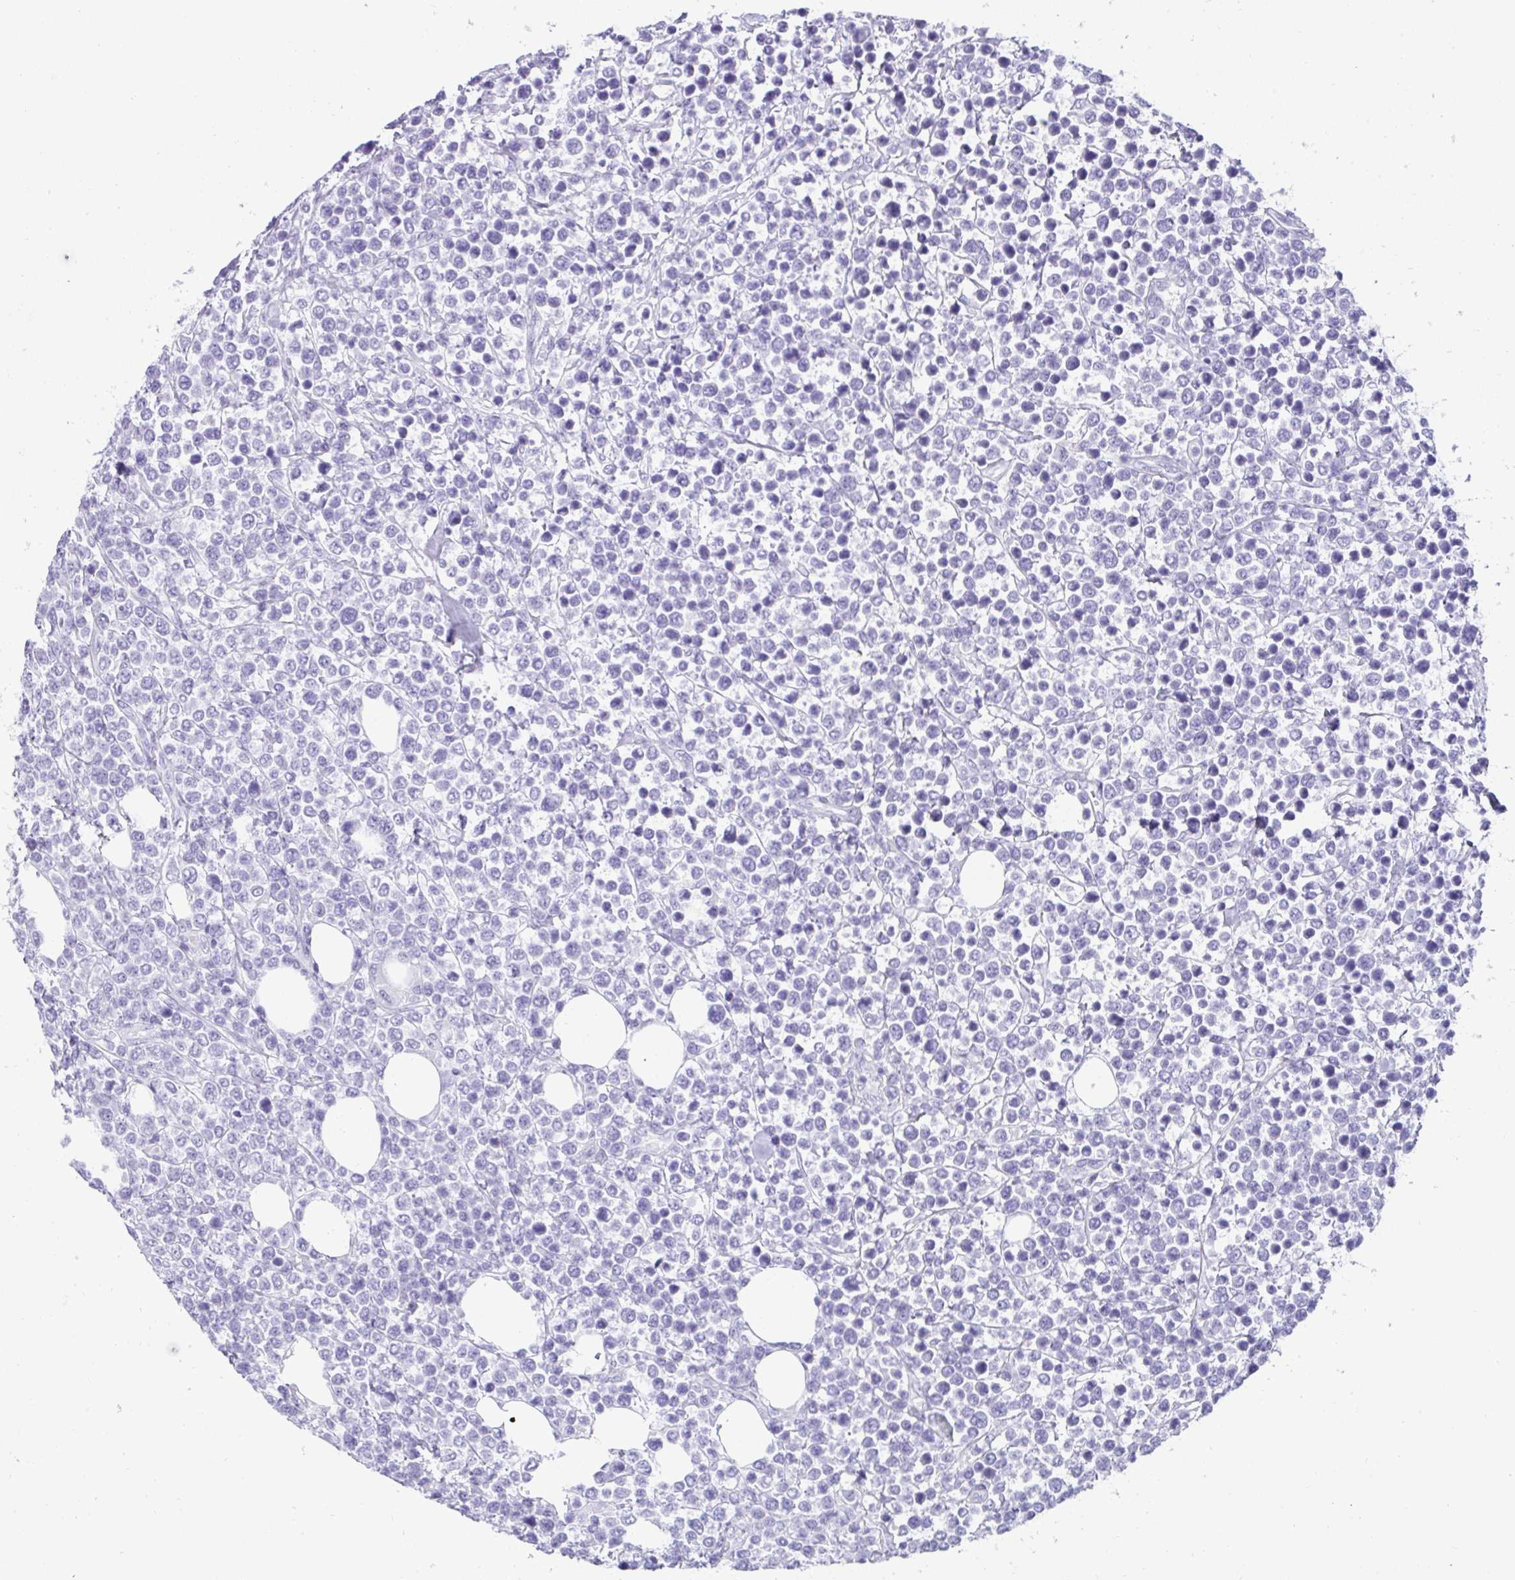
{"staining": {"intensity": "negative", "quantity": "none", "location": "none"}, "tissue": "lymphoma", "cell_type": "Tumor cells", "image_type": "cancer", "snomed": [{"axis": "morphology", "description": "Malignant lymphoma, non-Hodgkin's type, High grade"}, {"axis": "topography", "description": "Soft tissue"}], "caption": "Lymphoma was stained to show a protein in brown. There is no significant expression in tumor cells. (DAB immunohistochemistry visualized using brightfield microscopy, high magnification).", "gene": "RNF183", "patient": {"sex": "female", "age": 56}}